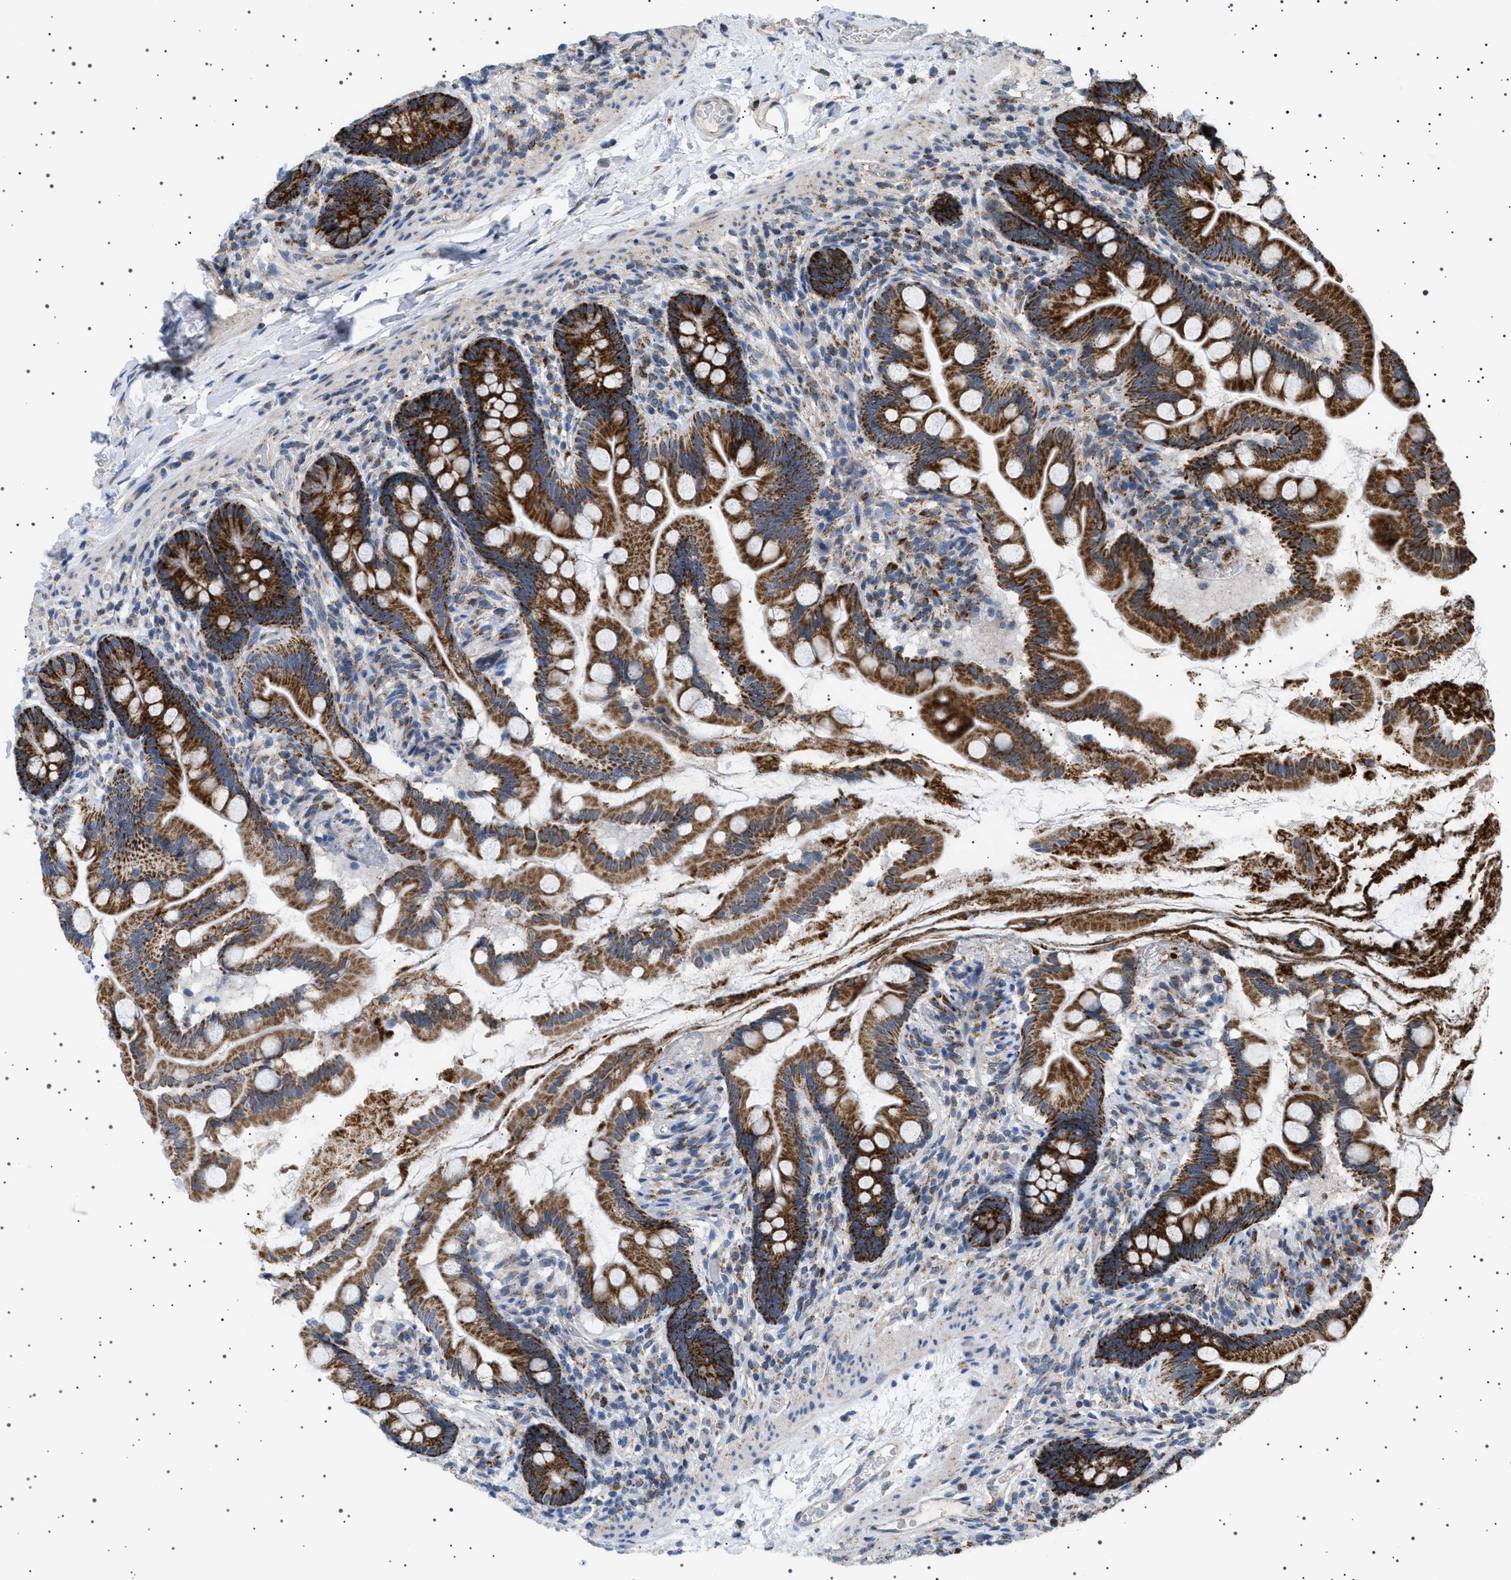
{"staining": {"intensity": "strong", "quantity": ">75%", "location": "cytoplasmic/membranous"}, "tissue": "small intestine", "cell_type": "Glandular cells", "image_type": "normal", "snomed": [{"axis": "morphology", "description": "Normal tissue, NOS"}, {"axis": "topography", "description": "Small intestine"}], "caption": "Immunohistochemistry staining of normal small intestine, which shows high levels of strong cytoplasmic/membranous staining in approximately >75% of glandular cells indicating strong cytoplasmic/membranous protein positivity. The staining was performed using DAB (brown) for protein detection and nuclei were counterstained in hematoxylin (blue).", "gene": "UBXN8", "patient": {"sex": "female", "age": 56}}